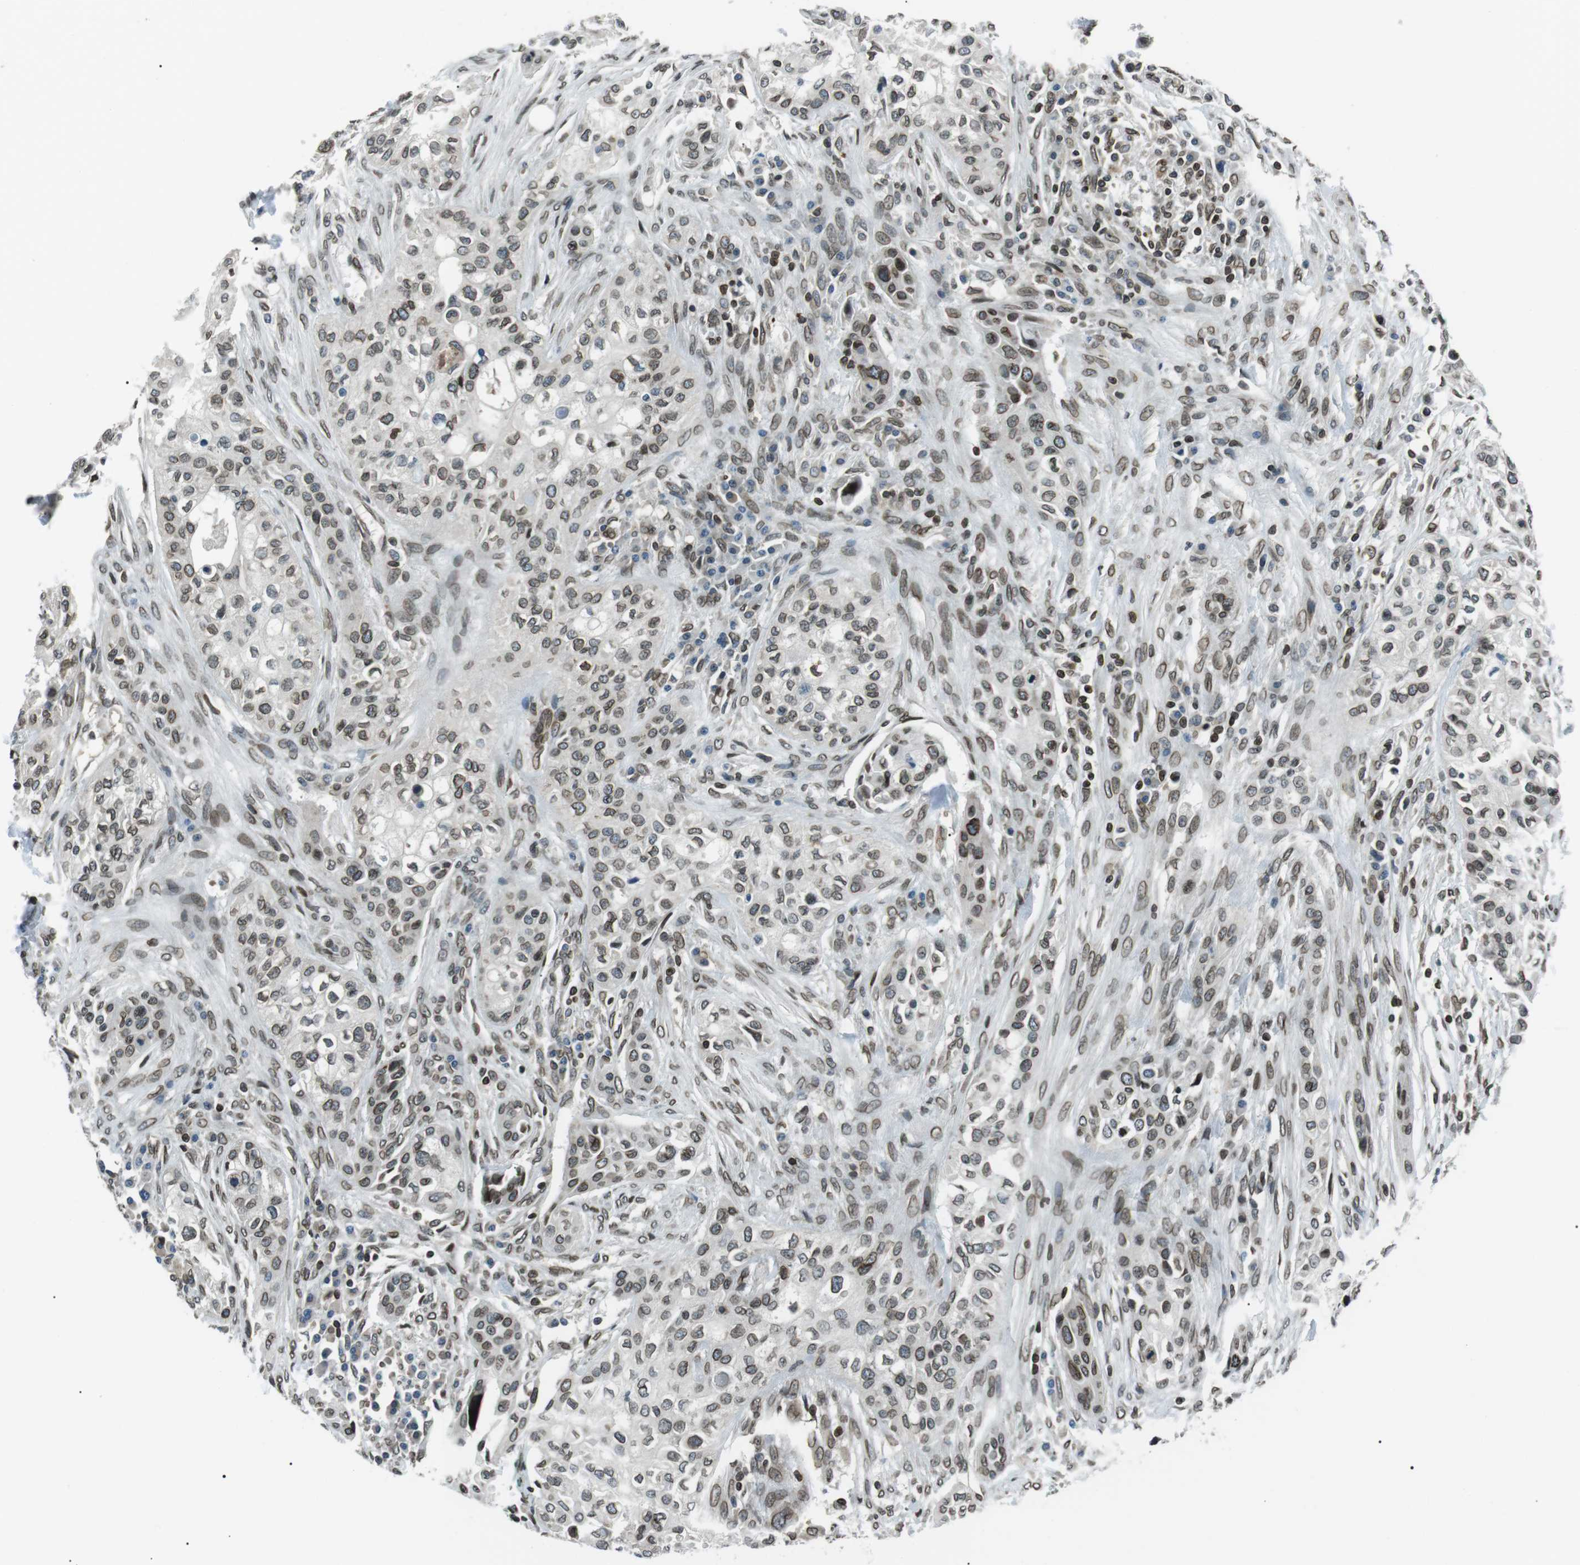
{"staining": {"intensity": "moderate", "quantity": ">75%", "location": "cytoplasmic/membranous,nuclear"}, "tissue": "urothelial cancer", "cell_type": "Tumor cells", "image_type": "cancer", "snomed": [{"axis": "morphology", "description": "Urothelial carcinoma, High grade"}, {"axis": "topography", "description": "Urinary bladder"}], "caption": "Immunohistochemical staining of human high-grade urothelial carcinoma shows medium levels of moderate cytoplasmic/membranous and nuclear protein expression in about >75% of tumor cells. (DAB IHC, brown staining for protein, blue staining for nuclei).", "gene": "TMX4", "patient": {"sex": "male", "age": 74}}